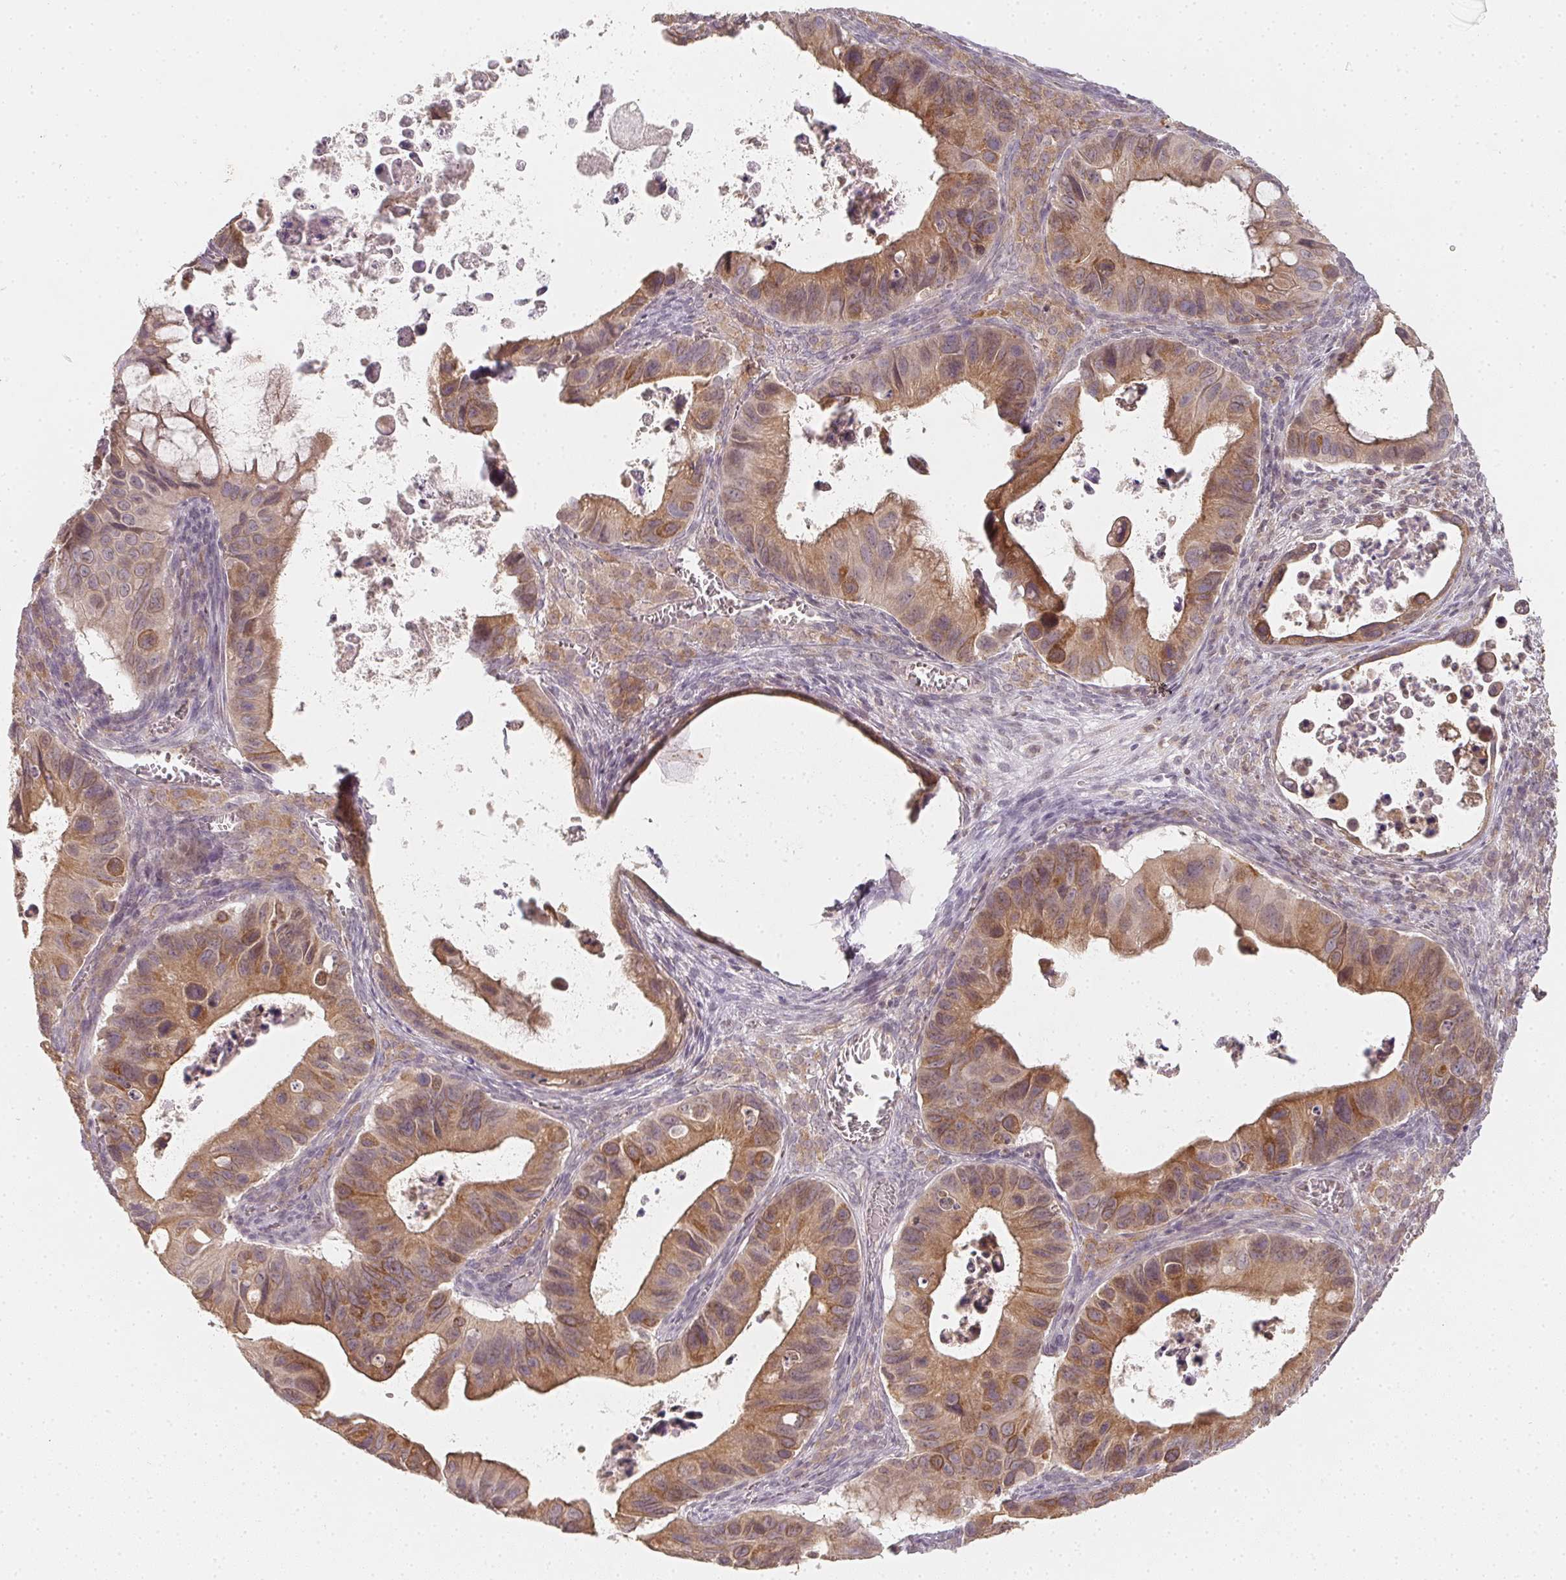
{"staining": {"intensity": "weak", "quantity": ">75%", "location": "cytoplasmic/membranous"}, "tissue": "ovarian cancer", "cell_type": "Tumor cells", "image_type": "cancer", "snomed": [{"axis": "morphology", "description": "Cystadenocarcinoma, mucinous, NOS"}, {"axis": "topography", "description": "Ovary"}], "caption": "Weak cytoplasmic/membranous staining is present in about >75% of tumor cells in ovarian mucinous cystadenocarcinoma.", "gene": "SOAT1", "patient": {"sex": "female", "age": 64}}